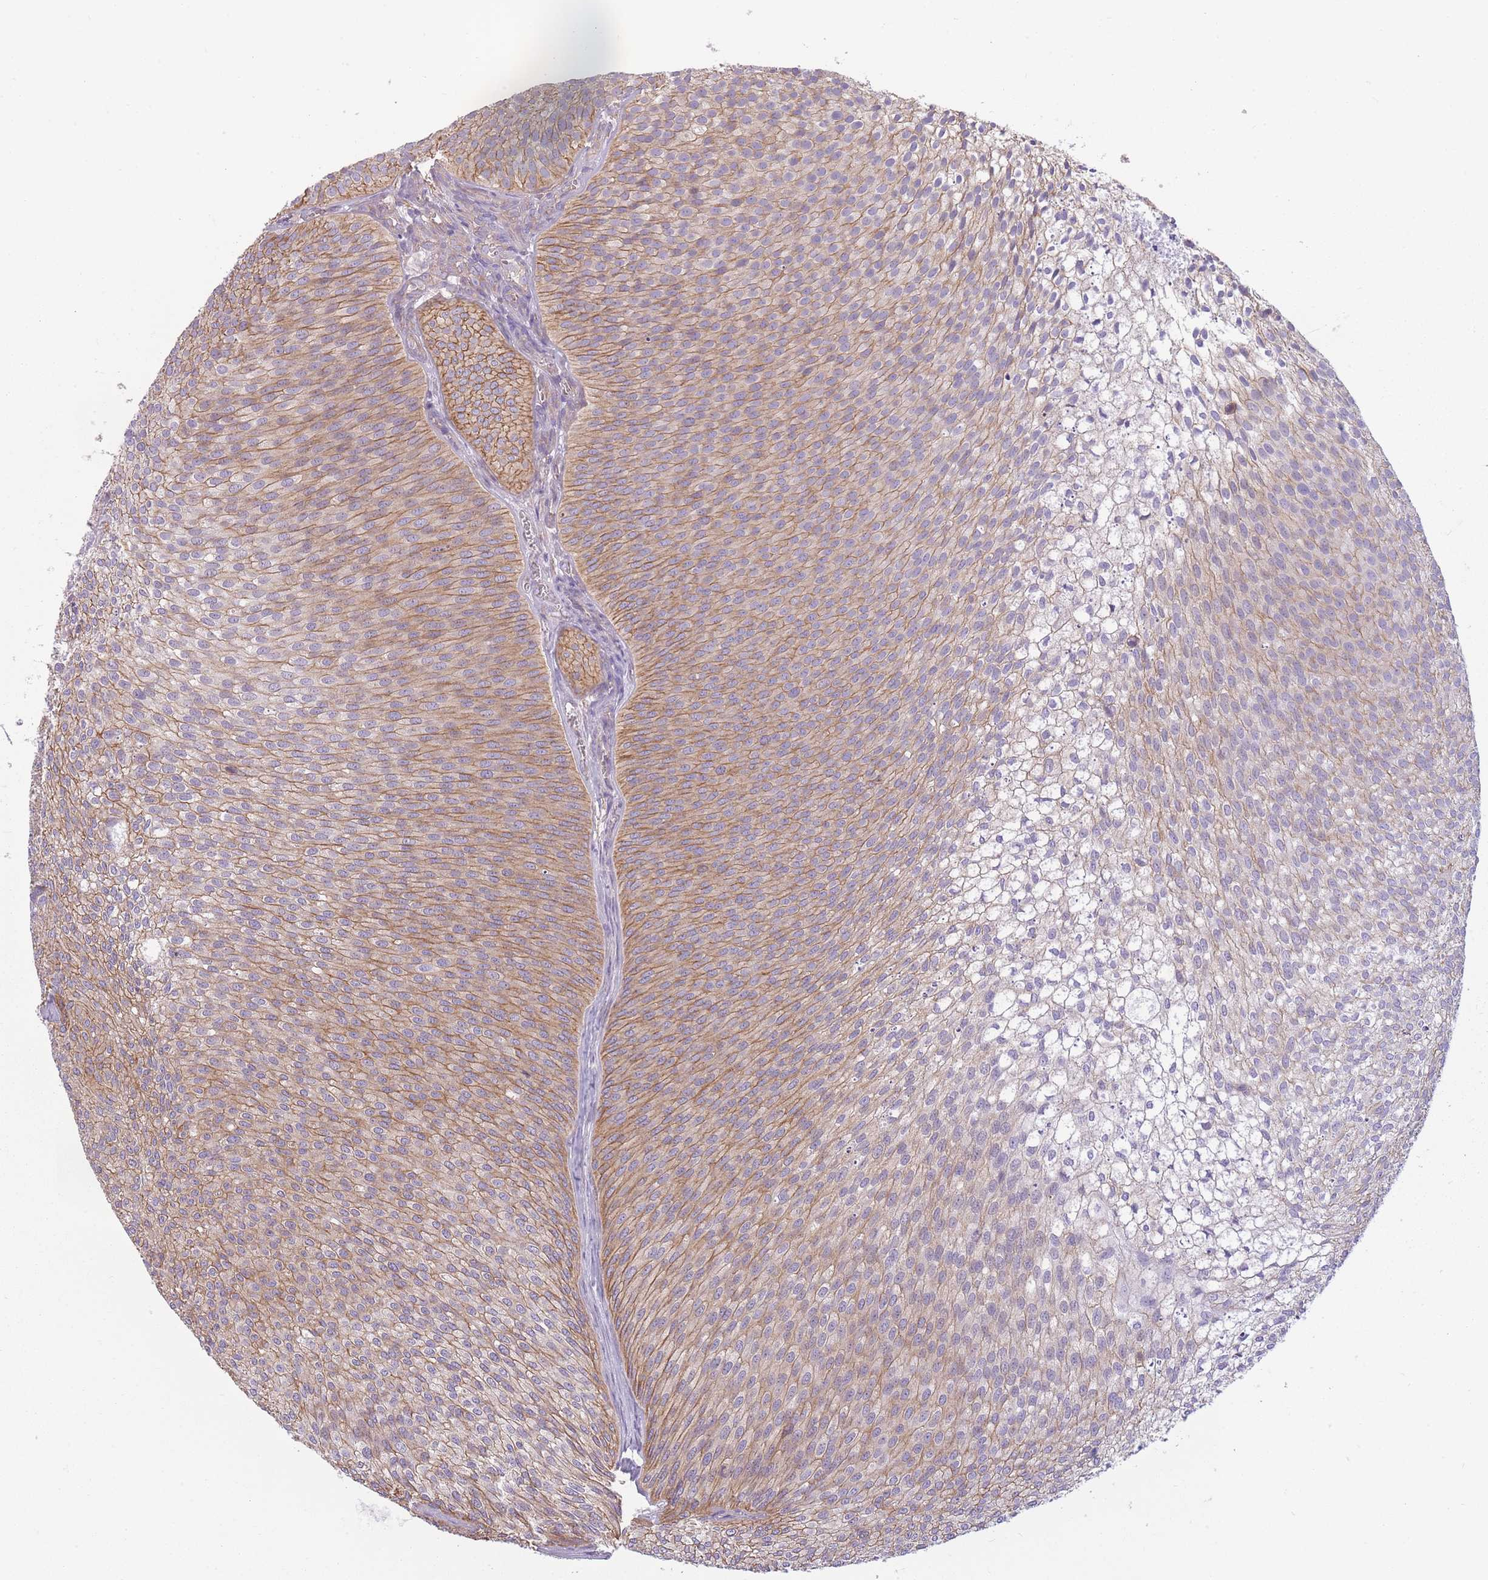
{"staining": {"intensity": "moderate", "quantity": ">75%", "location": "cytoplasmic/membranous"}, "tissue": "urothelial cancer", "cell_type": "Tumor cells", "image_type": "cancer", "snomed": [{"axis": "morphology", "description": "Urothelial carcinoma, Low grade"}, {"axis": "topography", "description": "Urinary bladder"}], "caption": "Protein staining by immunohistochemistry (IHC) demonstrates moderate cytoplasmic/membranous staining in approximately >75% of tumor cells in urothelial cancer. The staining was performed using DAB (3,3'-diaminobenzidine), with brown indicating positive protein expression. Nuclei are stained blue with hematoxylin.", "gene": "ADD1", "patient": {"sex": "male", "age": 91}}